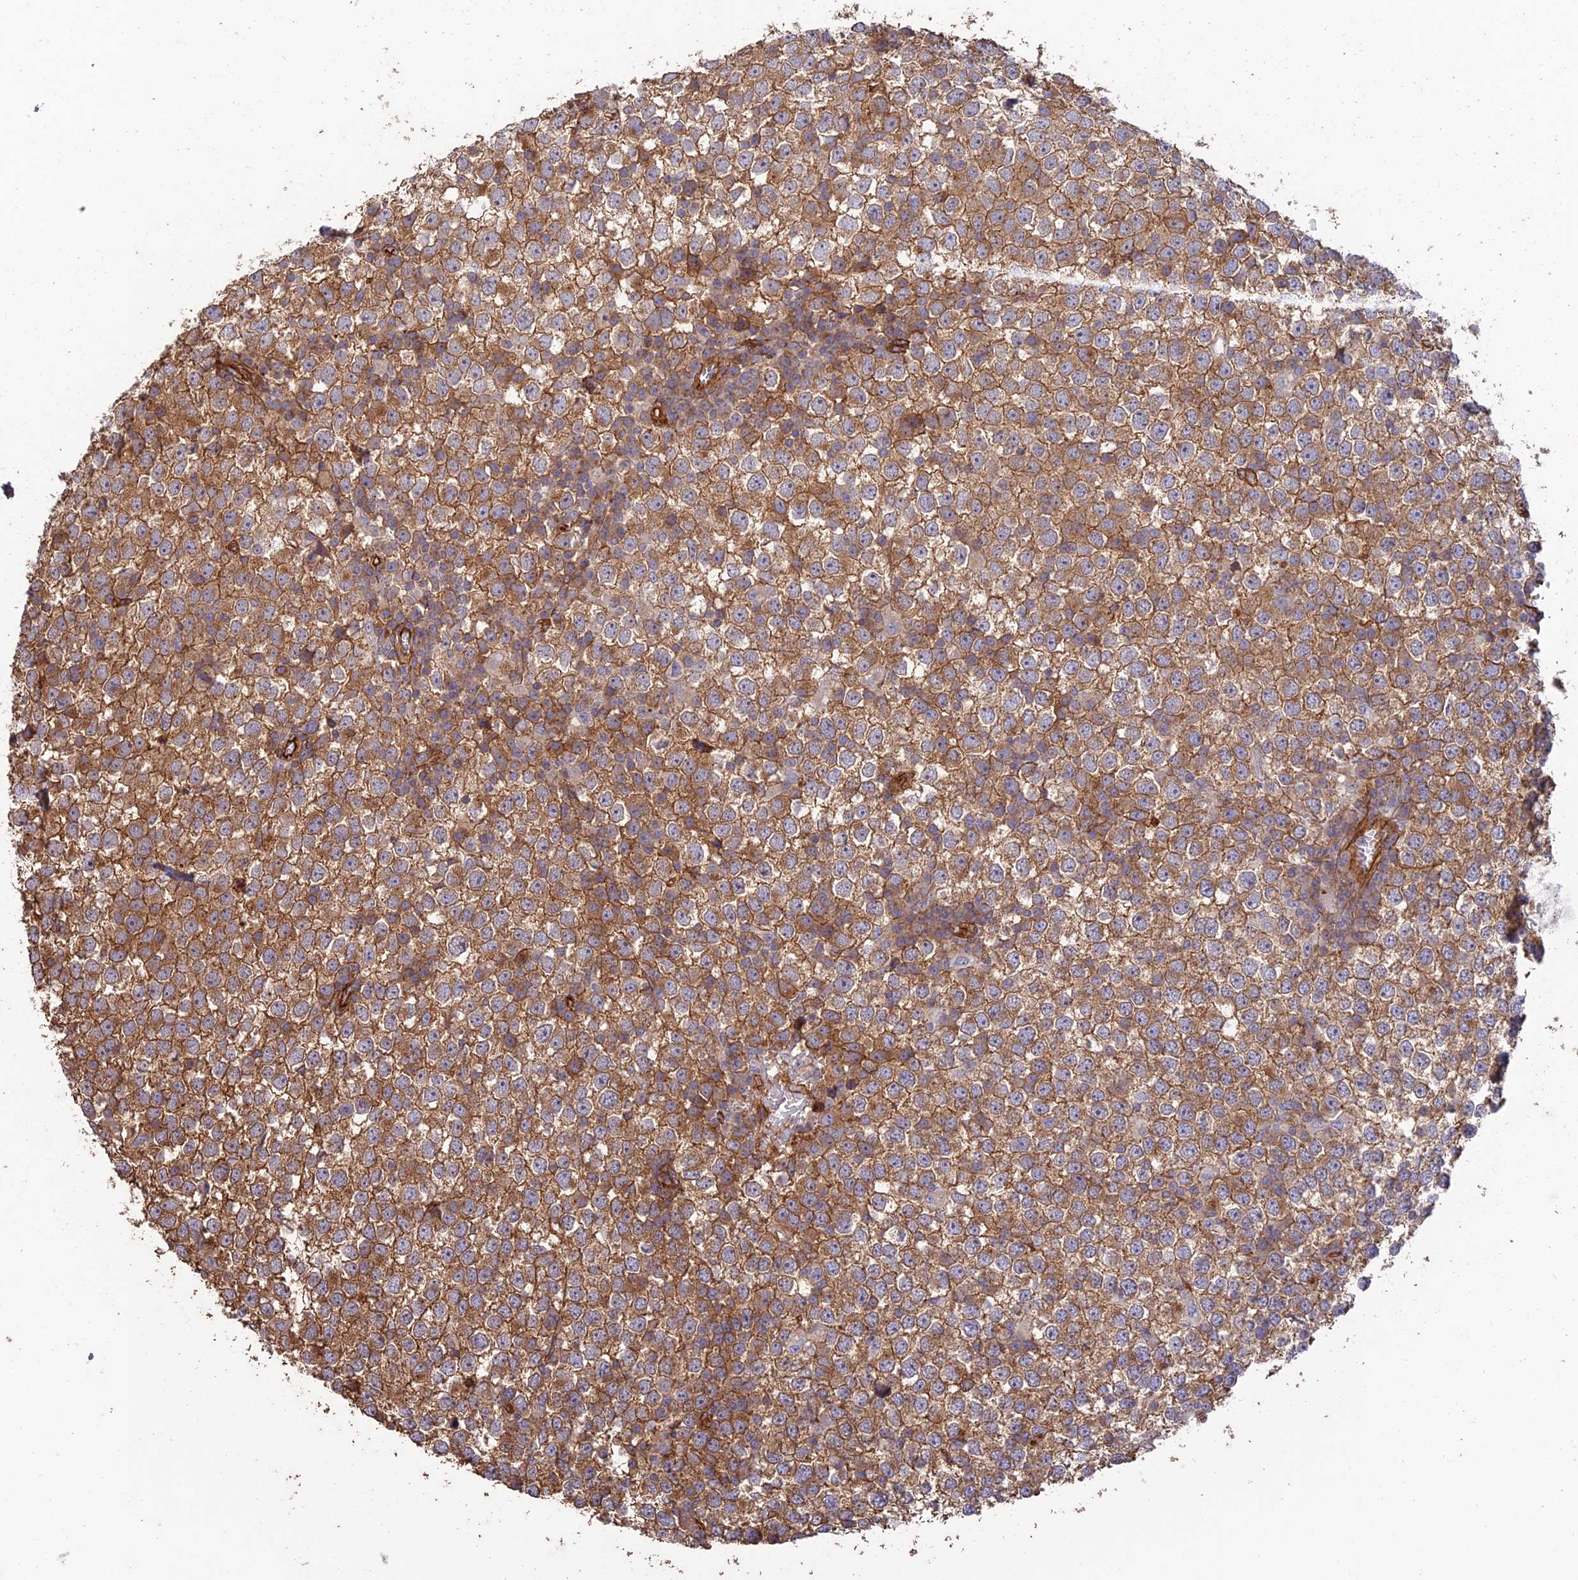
{"staining": {"intensity": "moderate", "quantity": ">75%", "location": "cytoplasmic/membranous"}, "tissue": "testis cancer", "cell_type": "Tumor cells", "image_type": "cancer", "snomed": [{"axis": "morphology", "description": "Seminoma, NOS"}, {"axis": "topography", "description": "Testis"}], "caption": "A histopathology image showing moderate cytoplasmic/membranous expression in about >75% of tumor cells in seminoma (testis), as visualized by brown immunohistochemical staining.", "gene": "HOMER2", "patient": {"sex": "male", "age": 65}}